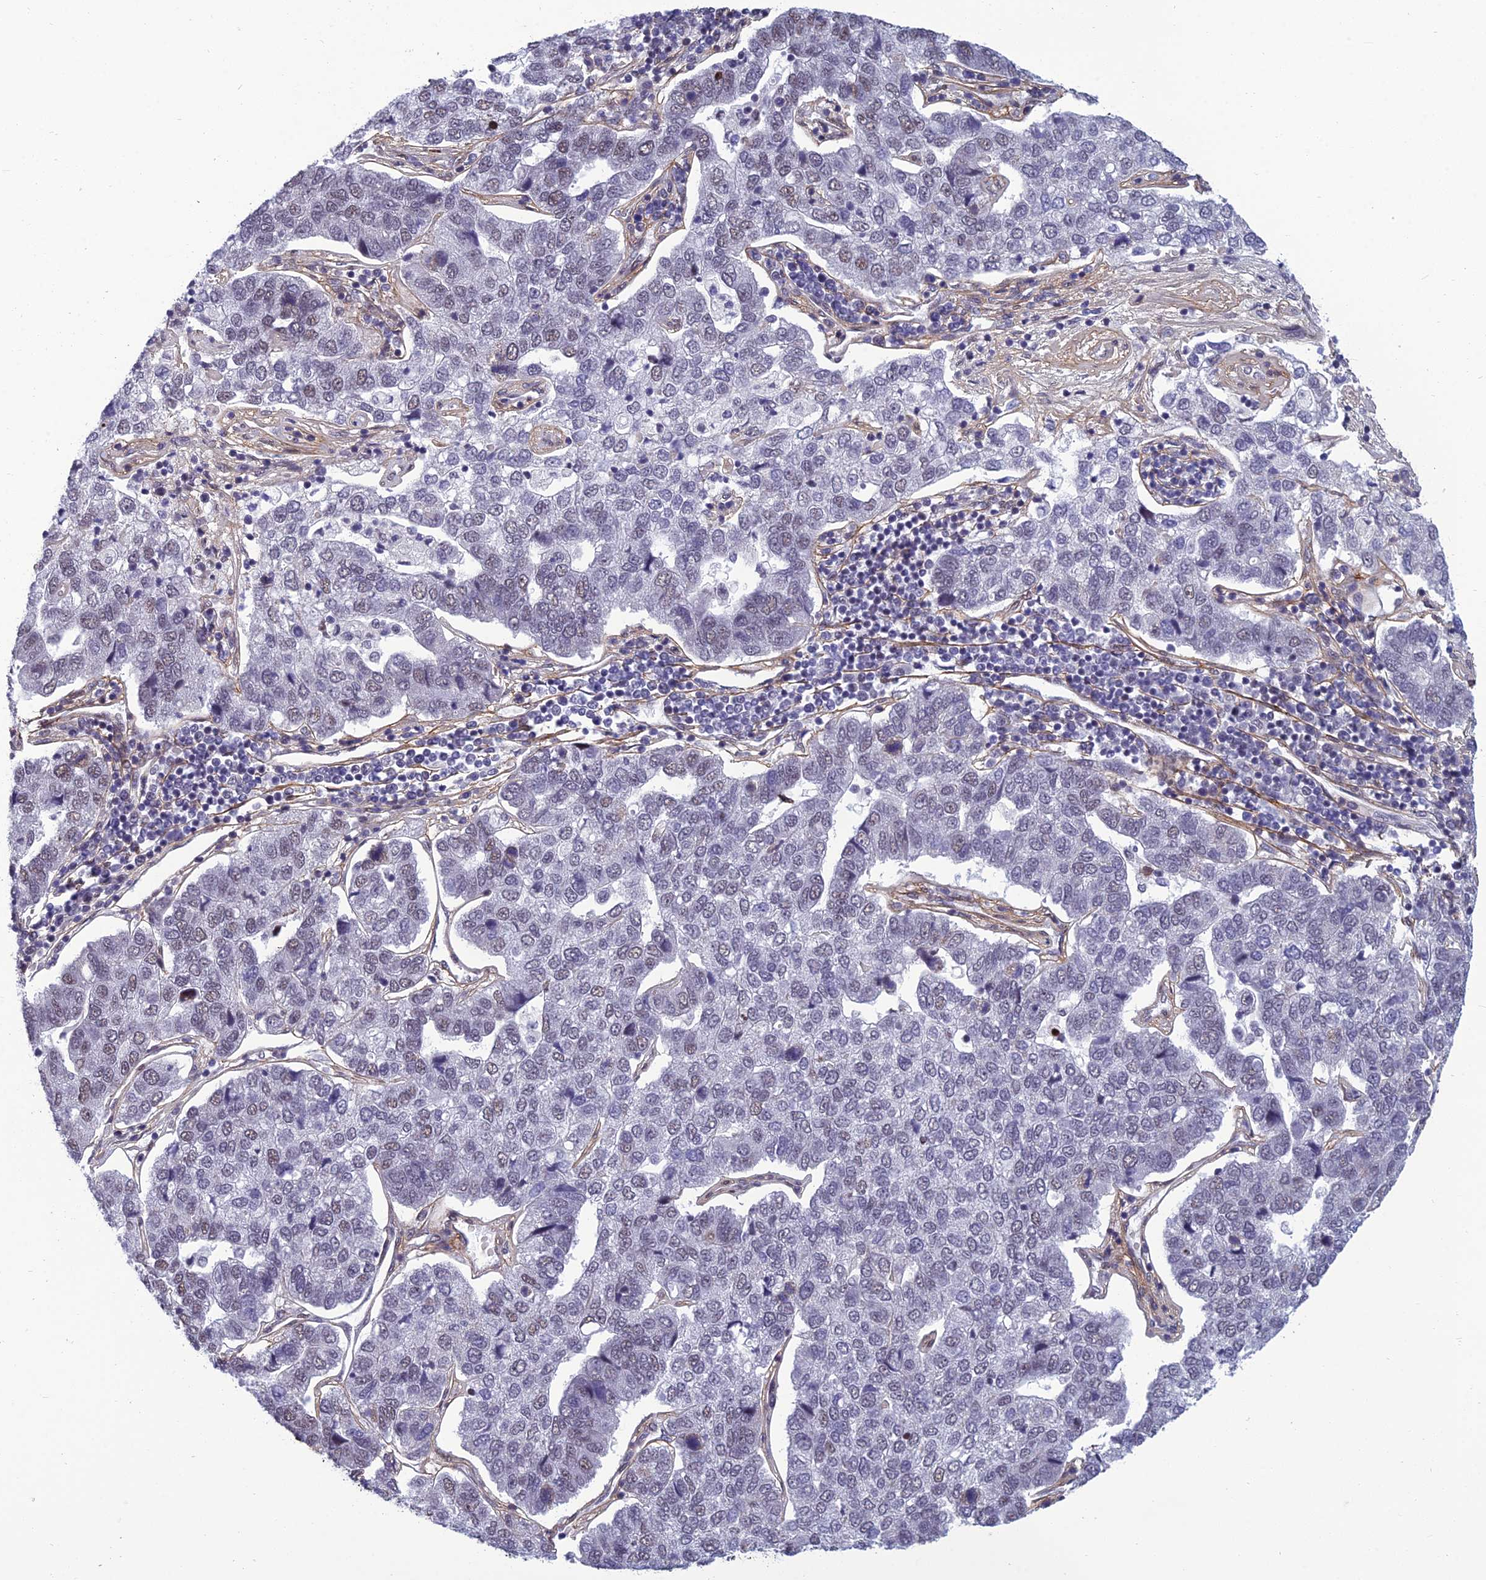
{"staining": {"intensity": "weak", "quantity": "<25%", "location": "nuclear"}, "tissue": "pancreatic cancer", "cell_type": "Tumor cells", "image_type": "cancer", "snomed": [{"axis": "morphology", "description": "Adenocarcinoma, NOS"}, {"axis": "topography", "description": "Pancreas"}], "caption": "The photomicrograph demonstrates no staining of tumor cells in pancreatic cancer. The staining was performed using DAB to visualize the protein expression in brown, while the nuclei were stained in blue with hematoxylin (Magnification: 20x).", "gene": "RSRC1", "patient": {"sex": "female", "age": 61}}